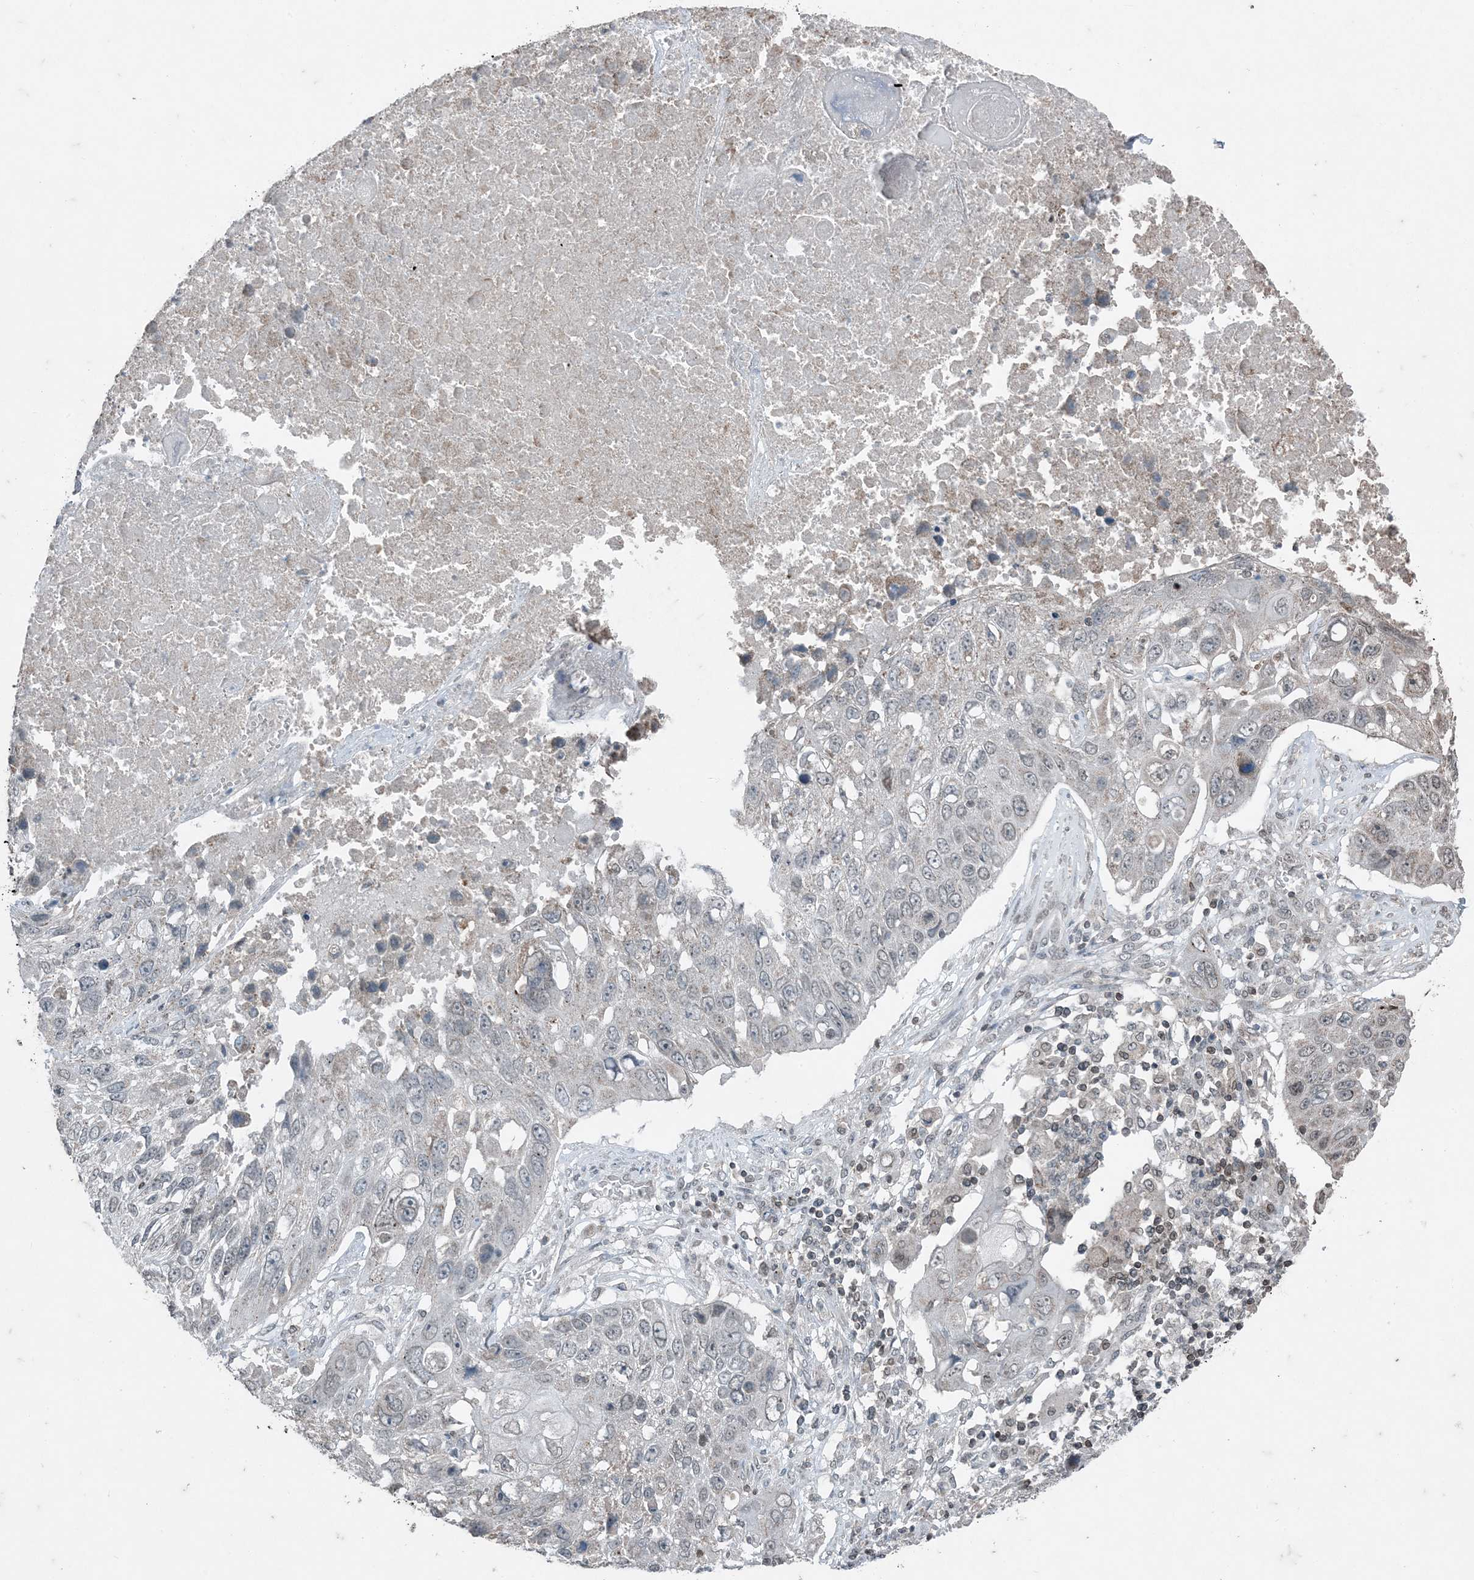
{"staining": {"intensity": "negative", "quantity": "none", "location": "none"}, "tissue": "lung cancer", "cell_type": "Tumor cells", "image_type": "cancer", "snomed": [{"axis": "morphology", "description": "Squamous cell carcinoma, NOS"}, {"axis": "topography", "description": "Lung"}], "caption": "This is a image of immunohistochemistry (IHC) staining of lung squamous cell carcinoma, which shows no expression in tumor cells.", "gene": "GNL1", "patient": {"sex": "male", "age": 61}}